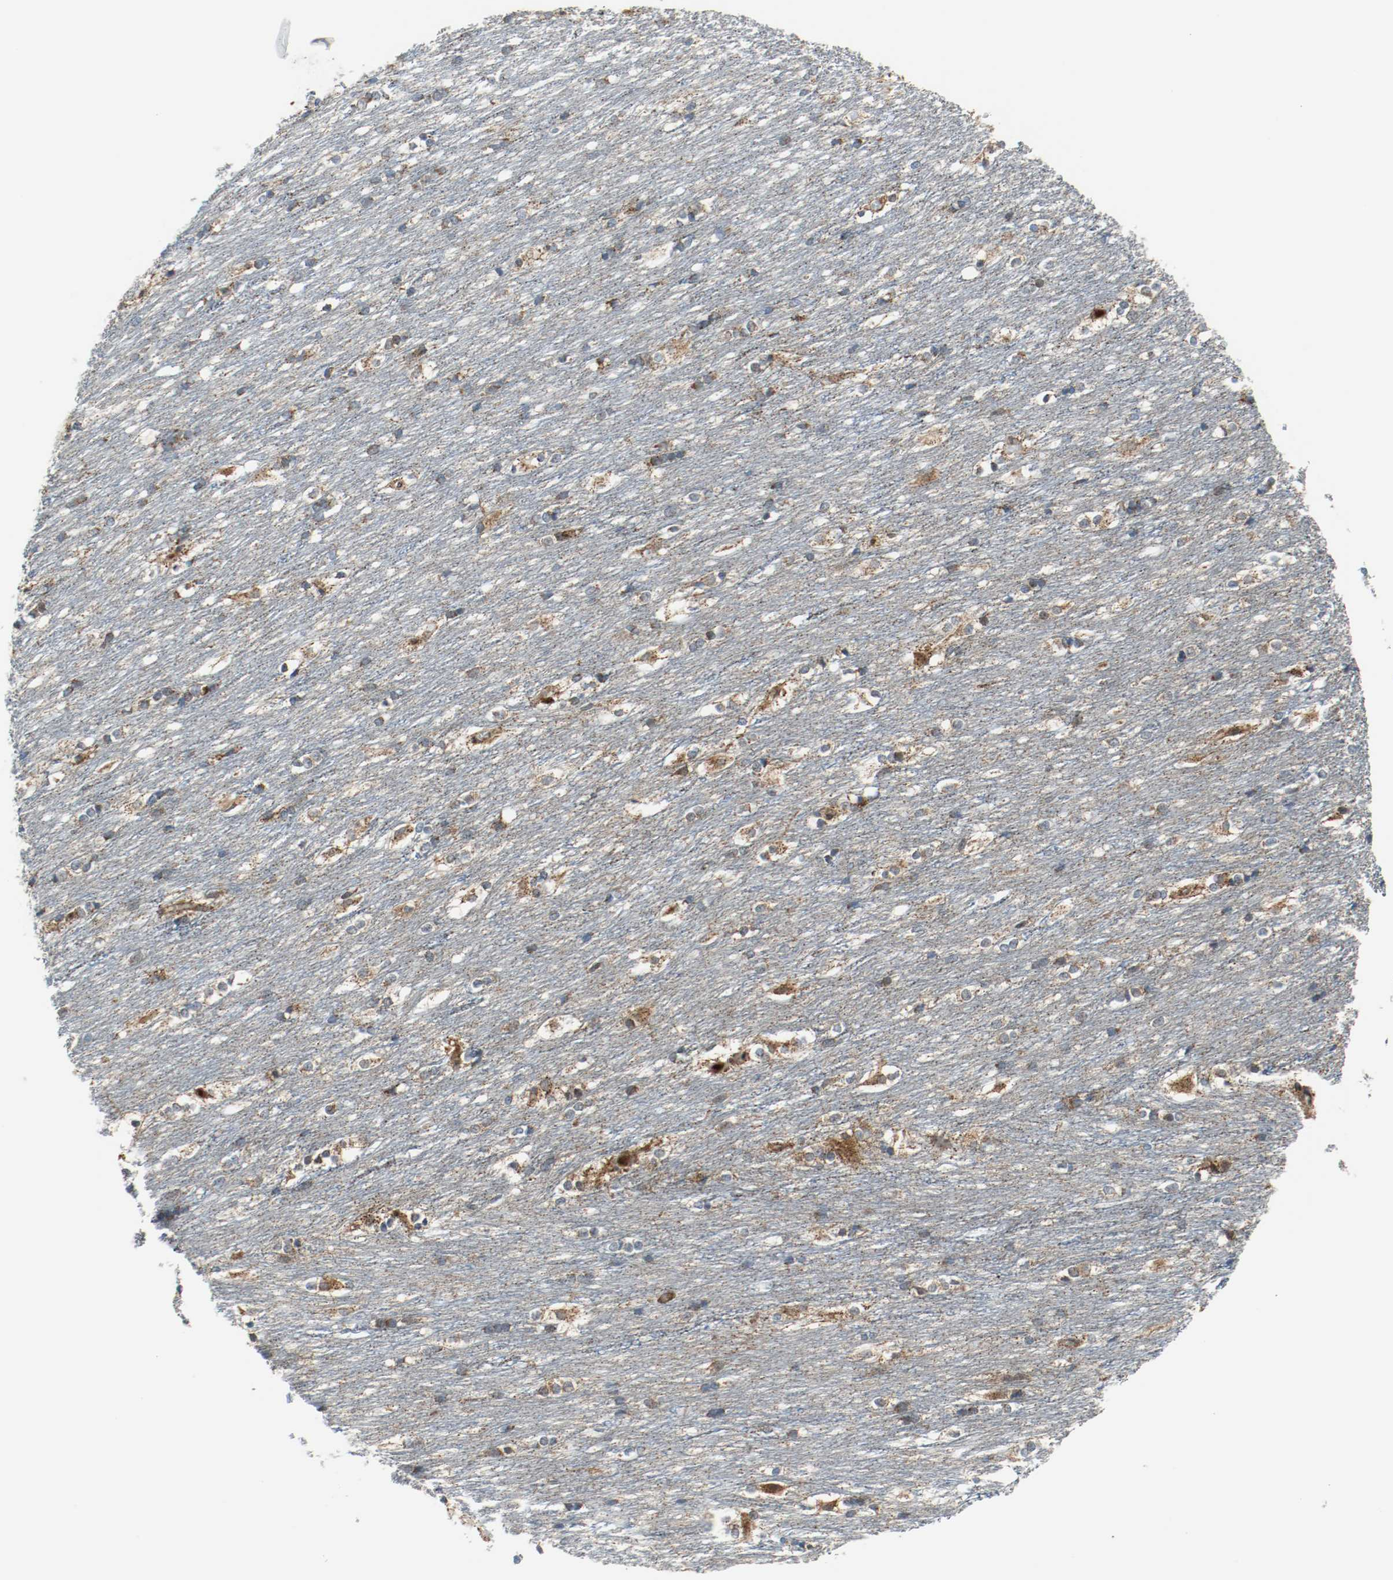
{"staining": {"intensity": "strong", "quantity": ">75%", "location": "cytoplasmic/membranous"}, "tissue": "caudate", "cell_type": "Glial cells", "image_type": "normal", "snomed": [{"axis": "morphology", "description": "Normal tissue, NOS"}, {"axis": "topography", "description": "Lateral ventricle wall"}], "caption": "IHC image of unremarkable caudate stained for a protein (brown), which reveals high levels of strong cytoplasmic/membranous staining in approximately >75% of glial cells.", "gene": "TXNRD1", "patient": {"sex": "female", "age": 19}}